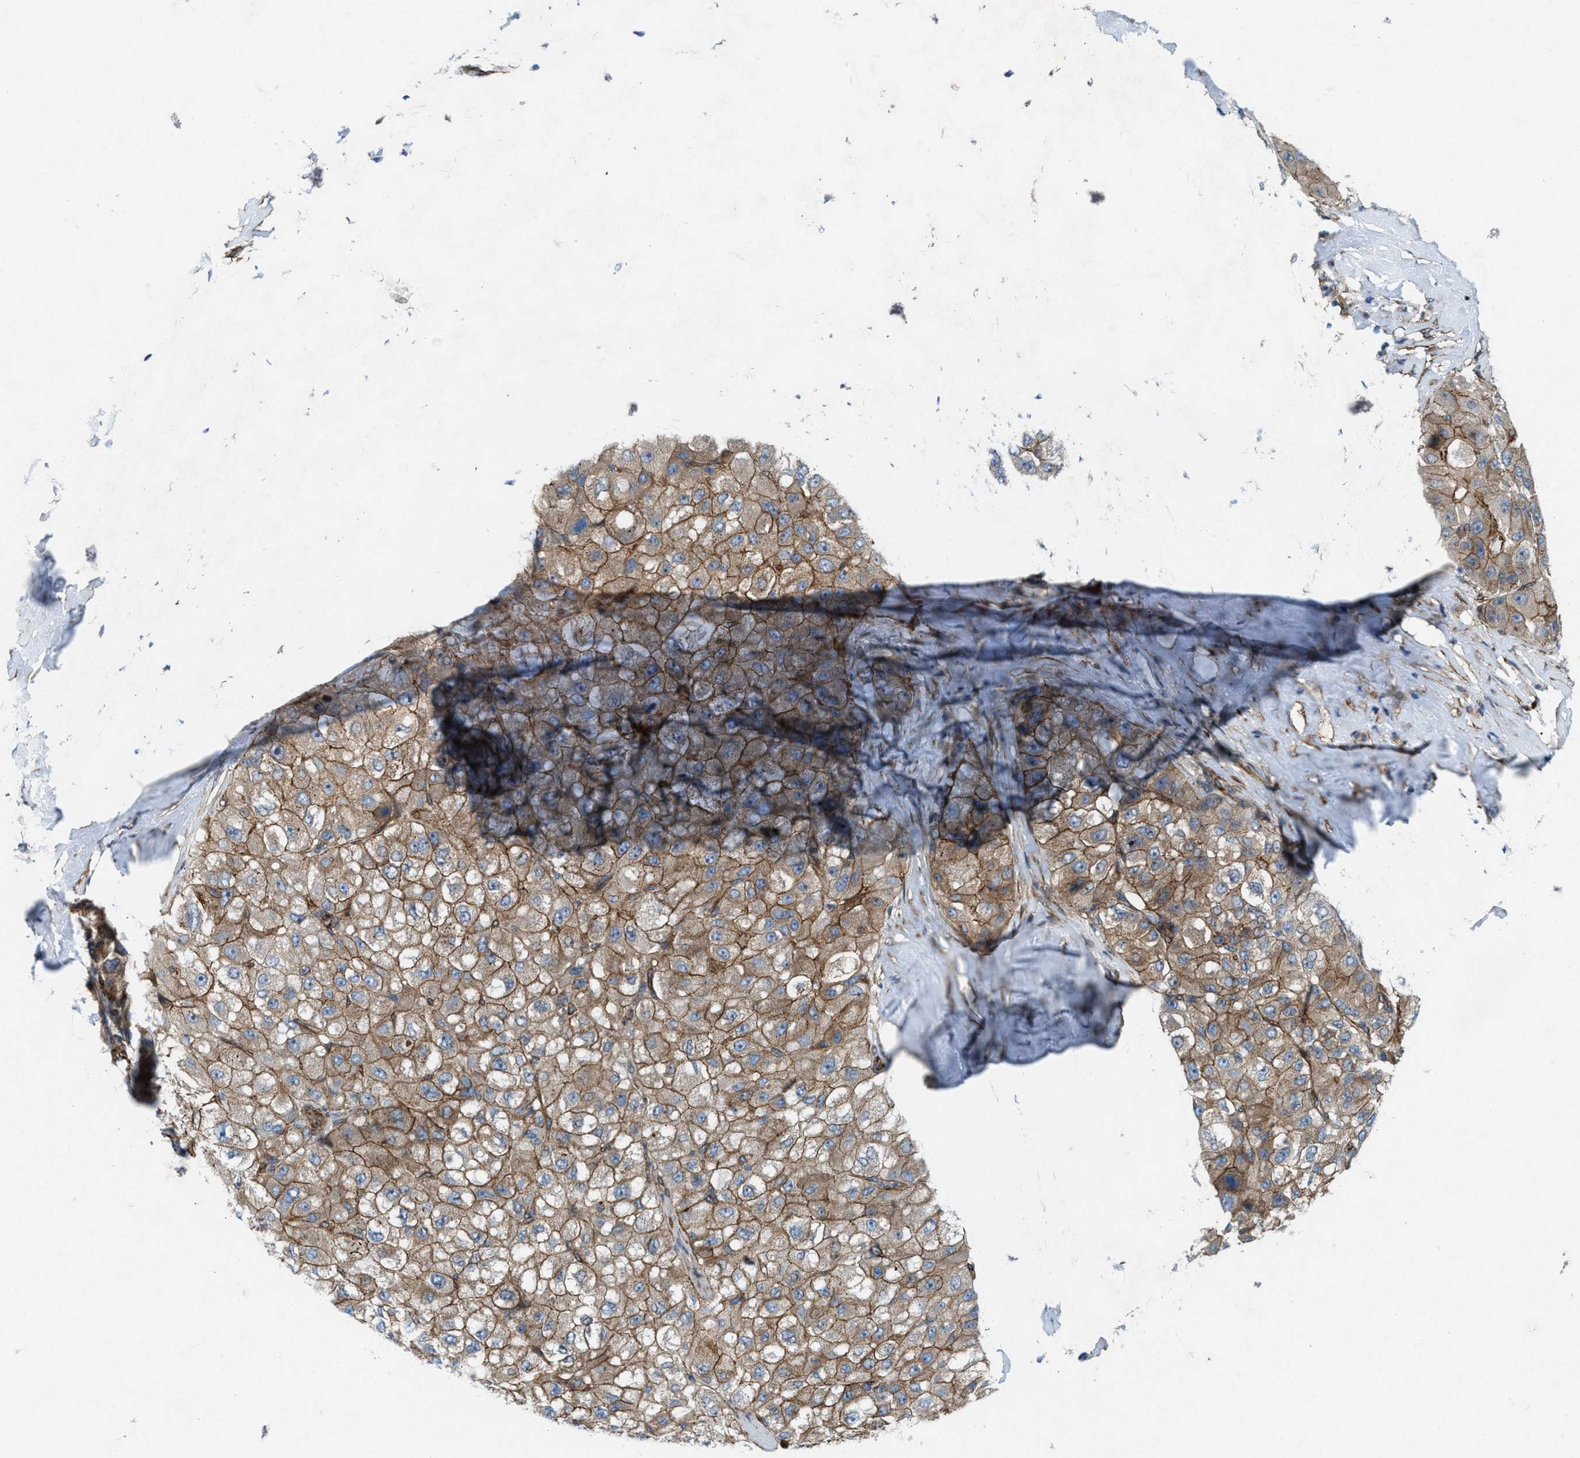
{"staining": {"intensity": "moderate", "quantity": ">75%", "location": "cytoplasmic/membranous"}, "tissue": "liver cancer", "cell_type": "Tumor cells", "image_type": "cancer", "snomed": [{"axis": "morphology", "description": "Carcinoma, Hepatocellular, NOS"}, {"axis": "topography", "description": "Liver"}], "caption": "Liver cancer stained with DAB IHC demonstrates medium levels of moderate cytoplasmic/membranous positivity in approximately >75% of tumor cells.", "gene": "URGCP", "patient": {"sex": "male", "age": 80}}